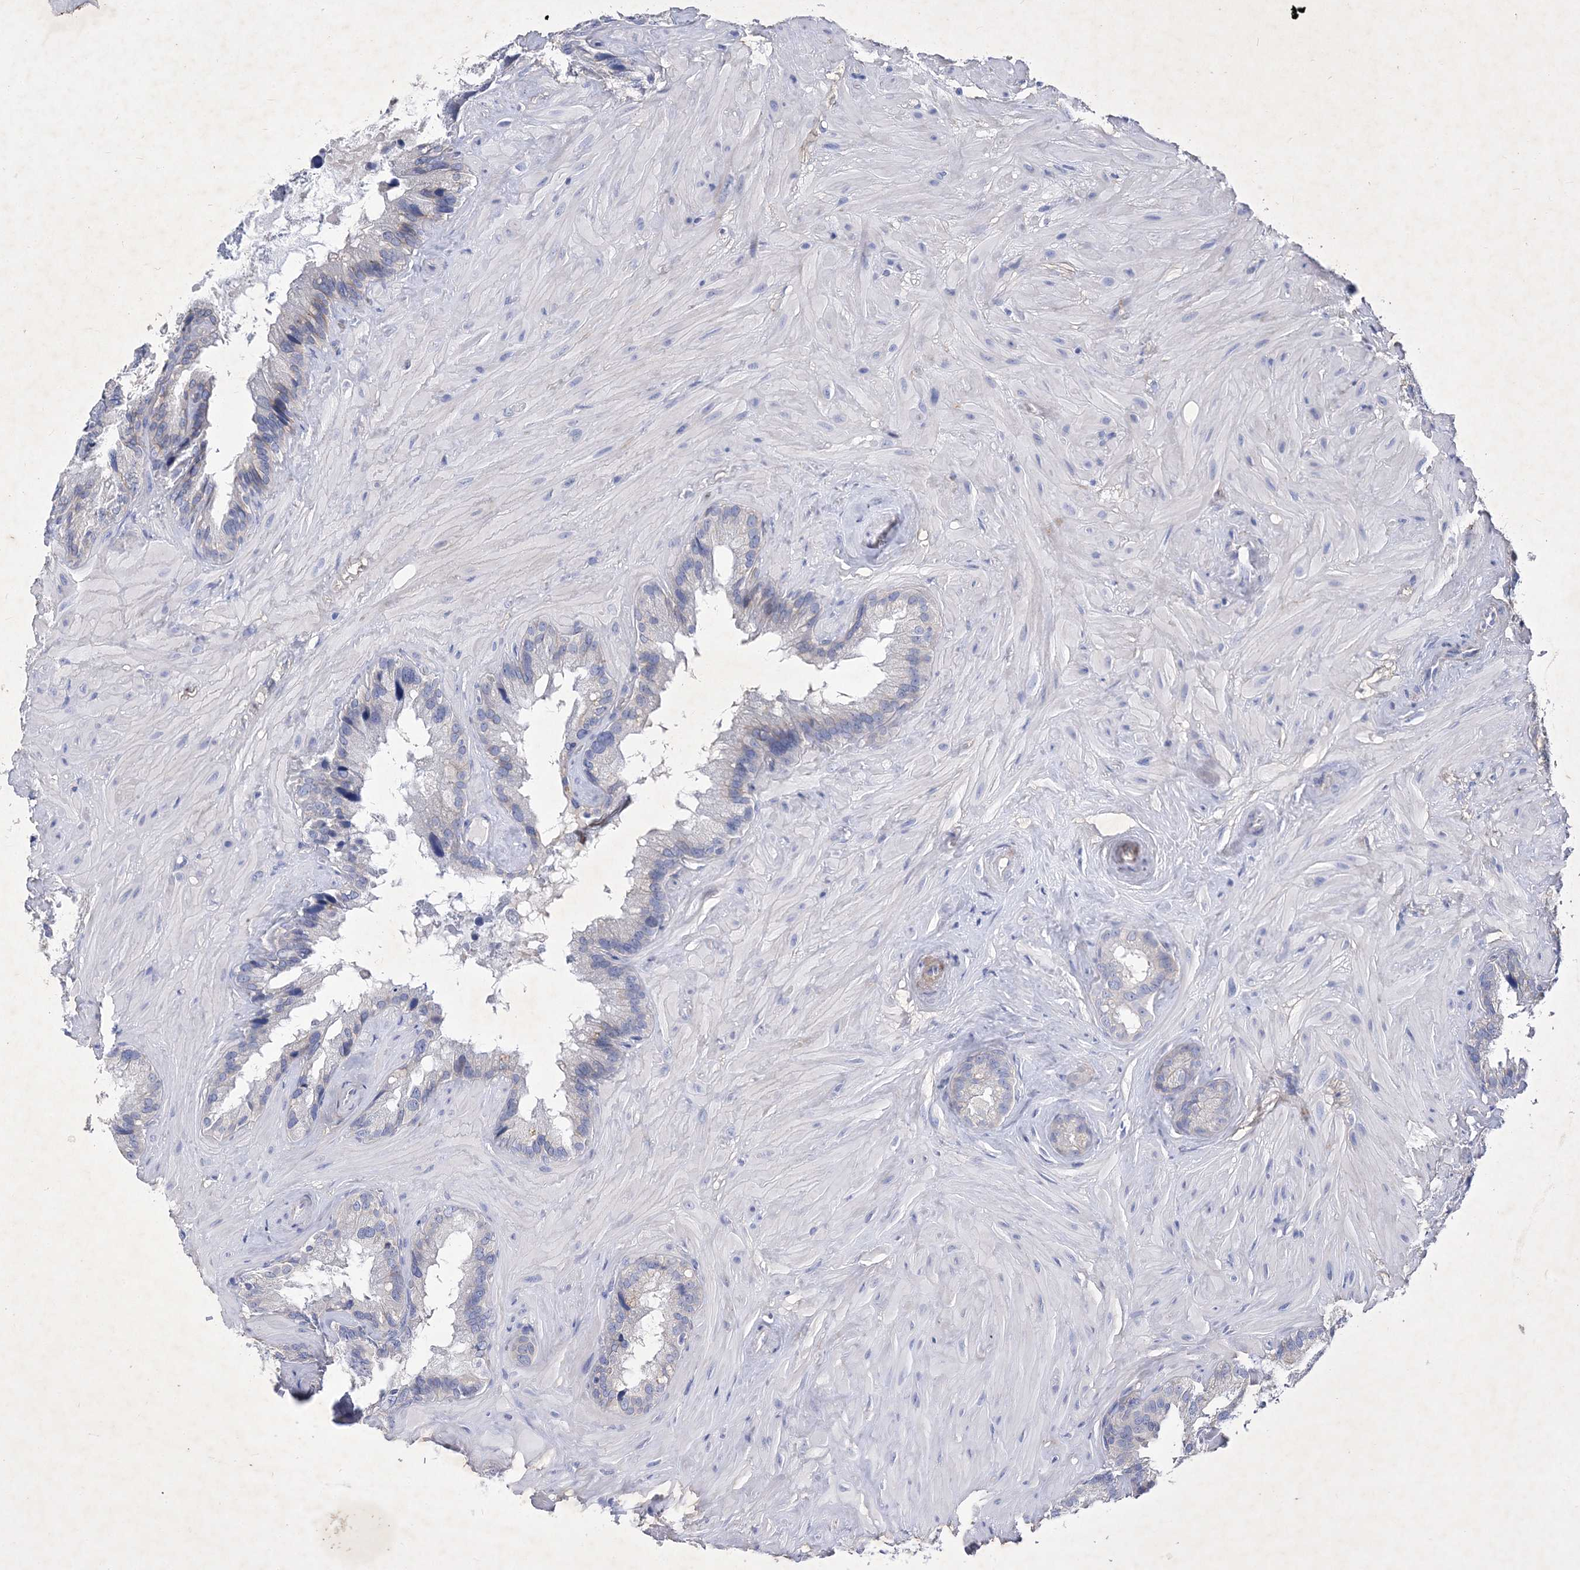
{"staining": {"intensity": "negative", "quantity": "none", "location": "none"}, "tissue": "seminal vesicle", "cell_type": "Glandular cells", "image_type": "normal", "snomed": [{"axis": "morphology", "description": "Normal tissue, NOS"}, {"axis": "topography", "description": "Prostate"}, {"axis": "topography", "description": "Seminal veicle"}], "caption": "Normal seminal vesicle was stained to show a protein in brown. There is no significant expression in glandular cells.", "gene": "GPN1", "patient": {"sex": "male", "age": 68}}